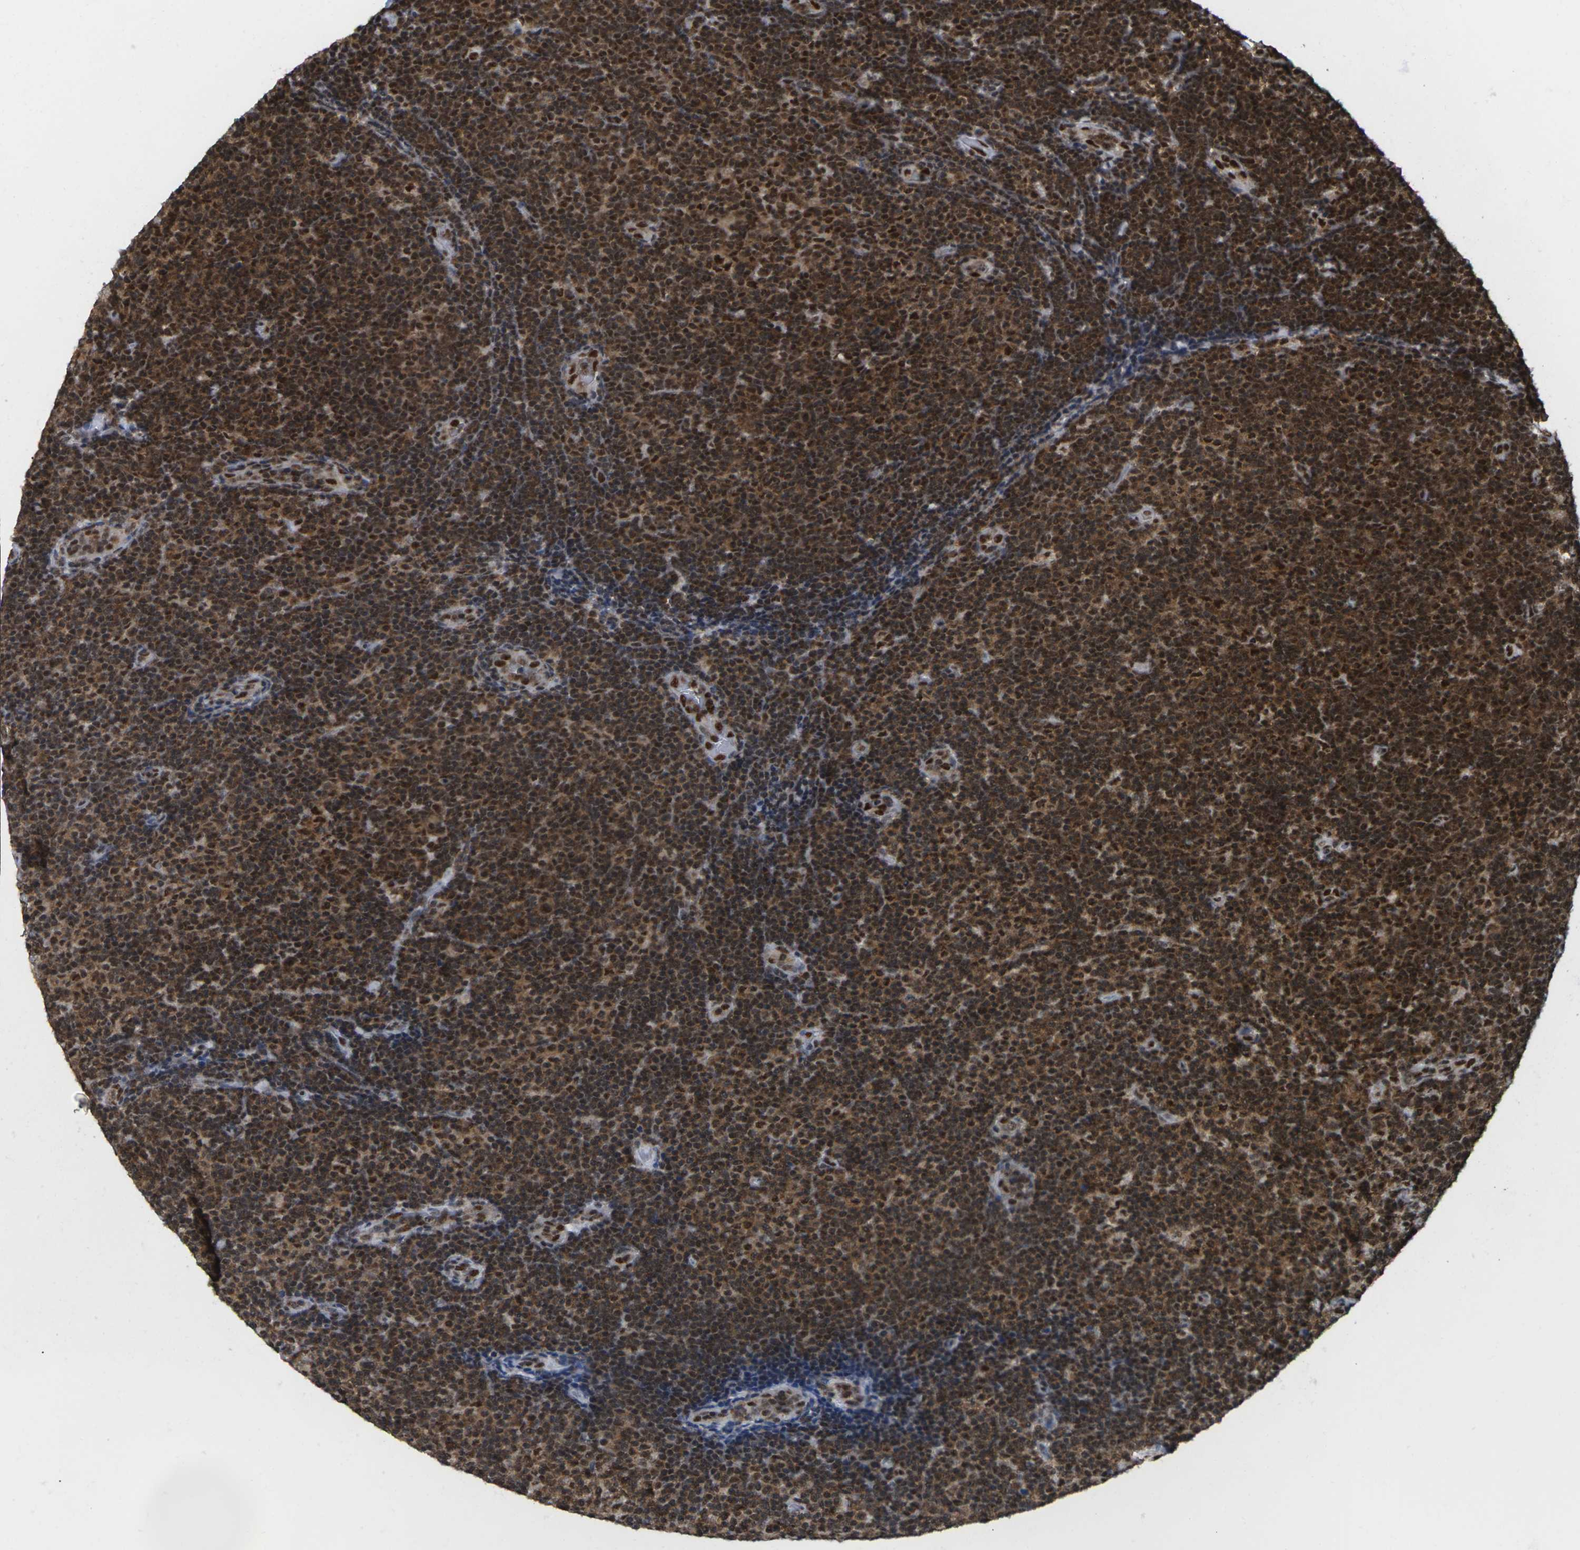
{"staining": {"intensity": "strong", "quantity": ">75%", "location": "cytoplasmic/membranous,nuclear"}, "tissue": "lymphoma", "cell_type": "Tumor cells", "image_type": "cancer", "snomed": [{"axis": "morphology", "description": "Malignant lymphoma, non-Hodgkin's type, Low grade"}, {"axis": "topography", "description": "Soft tissue"}], "caption": "Strong cytoplasmic/membranous and nuclear protein staining is seen in about >75% of tumor cells in malignant lymphoma, non-Hodgkin's type (low-grade). The protein of interest is shown in brown color, while the nuclei are stained blue.", "gene": "MAGOH", "patient": {"sex": "male", "age": 92}}